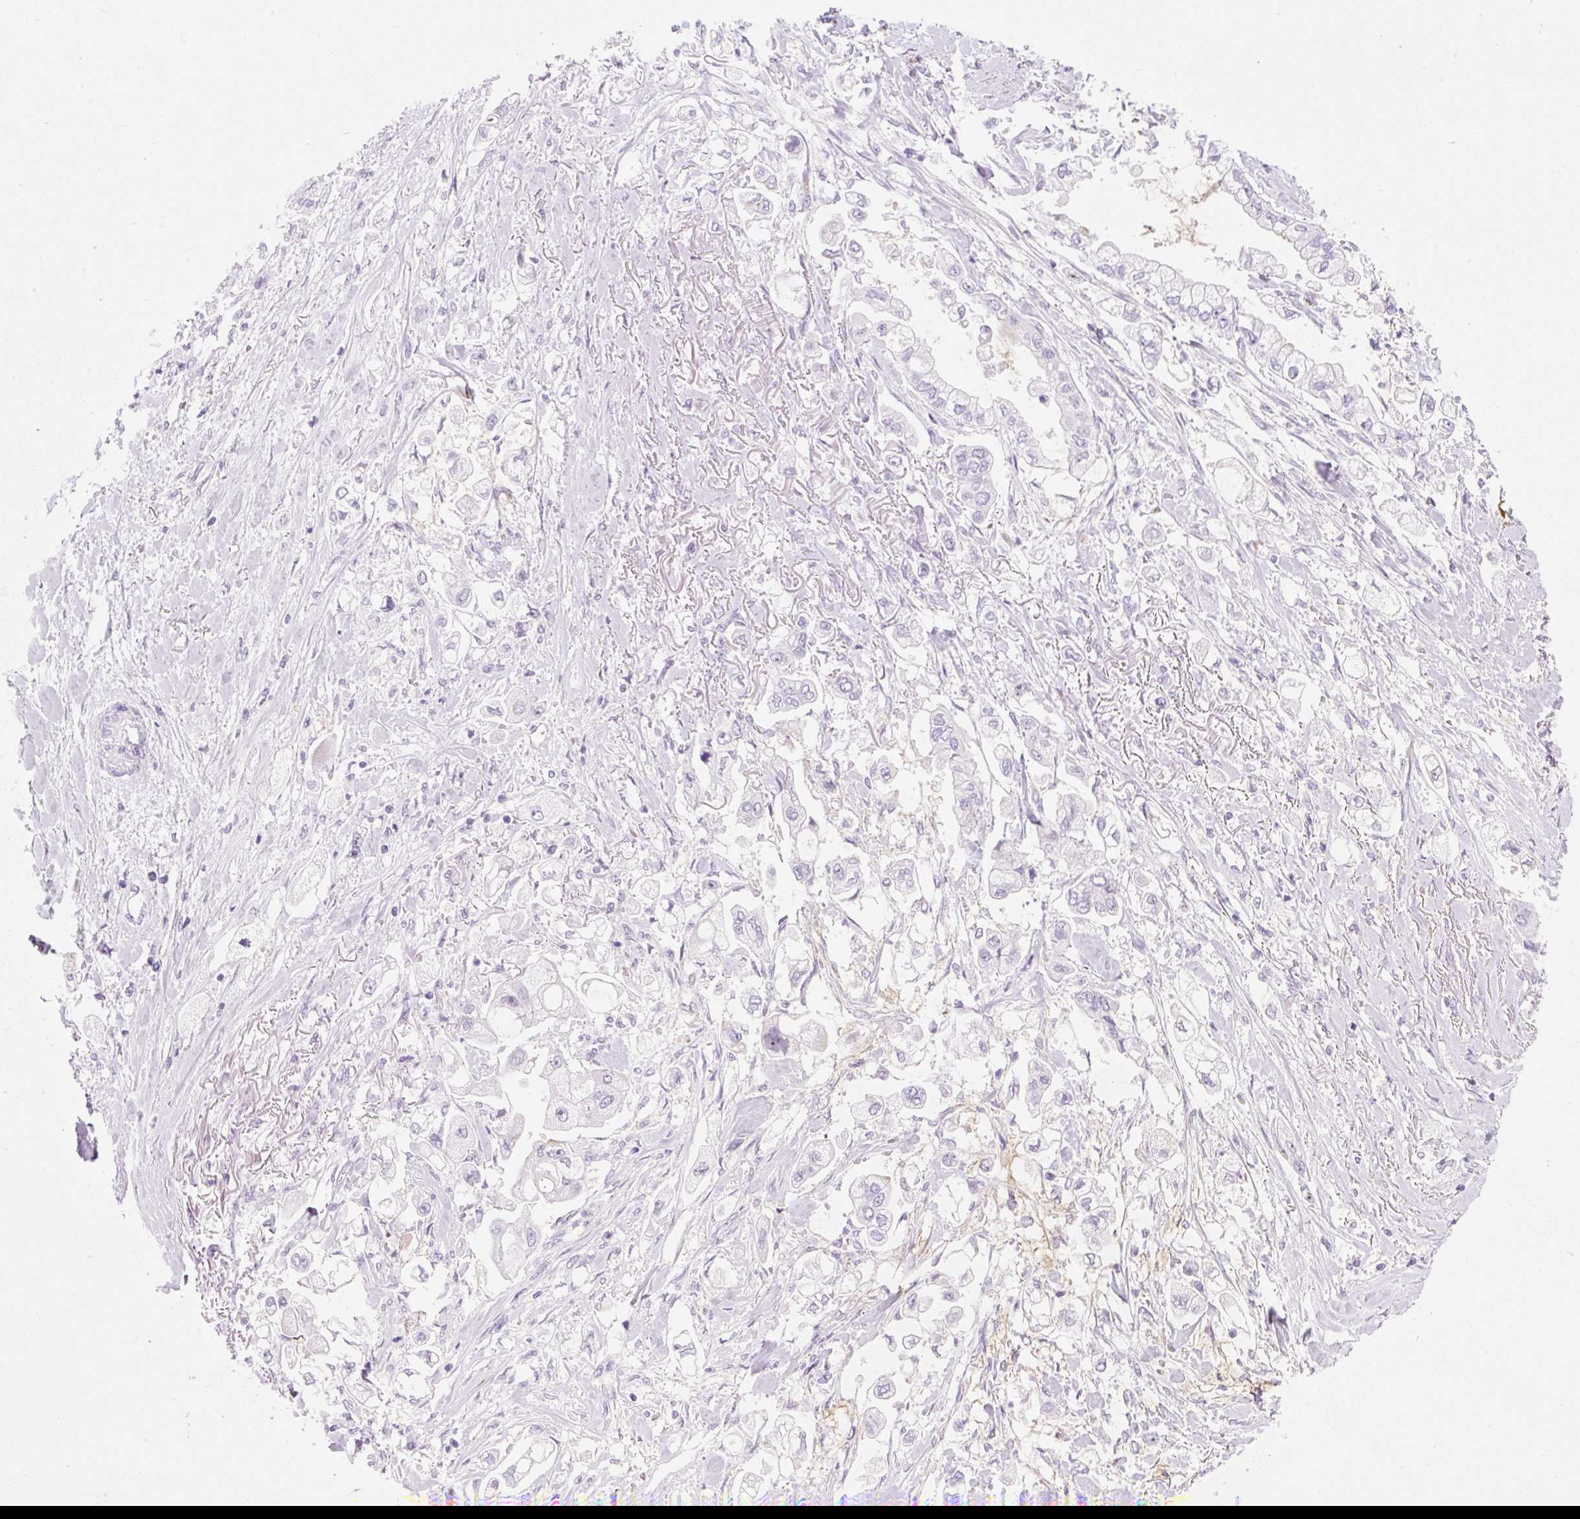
{"staining": {"intensity": "negative", "quantity": "none", "location": "none"}, "tissue": "stomach cancer", "cell_type": "Tumor cells", "image_type": "cancer", "snomed": [{"axis": "morphology", "description": "Adenocarcinoma, NOS"}, {"axis": "topography", "description": "Stomach"}], "caption": "Adenocarcinoma (stomach) was stained to show a protein in brown. There is no significant staining in tumor cells.", "gene": "ZNF121", "patient": {"sex": "male", "age": 62}}